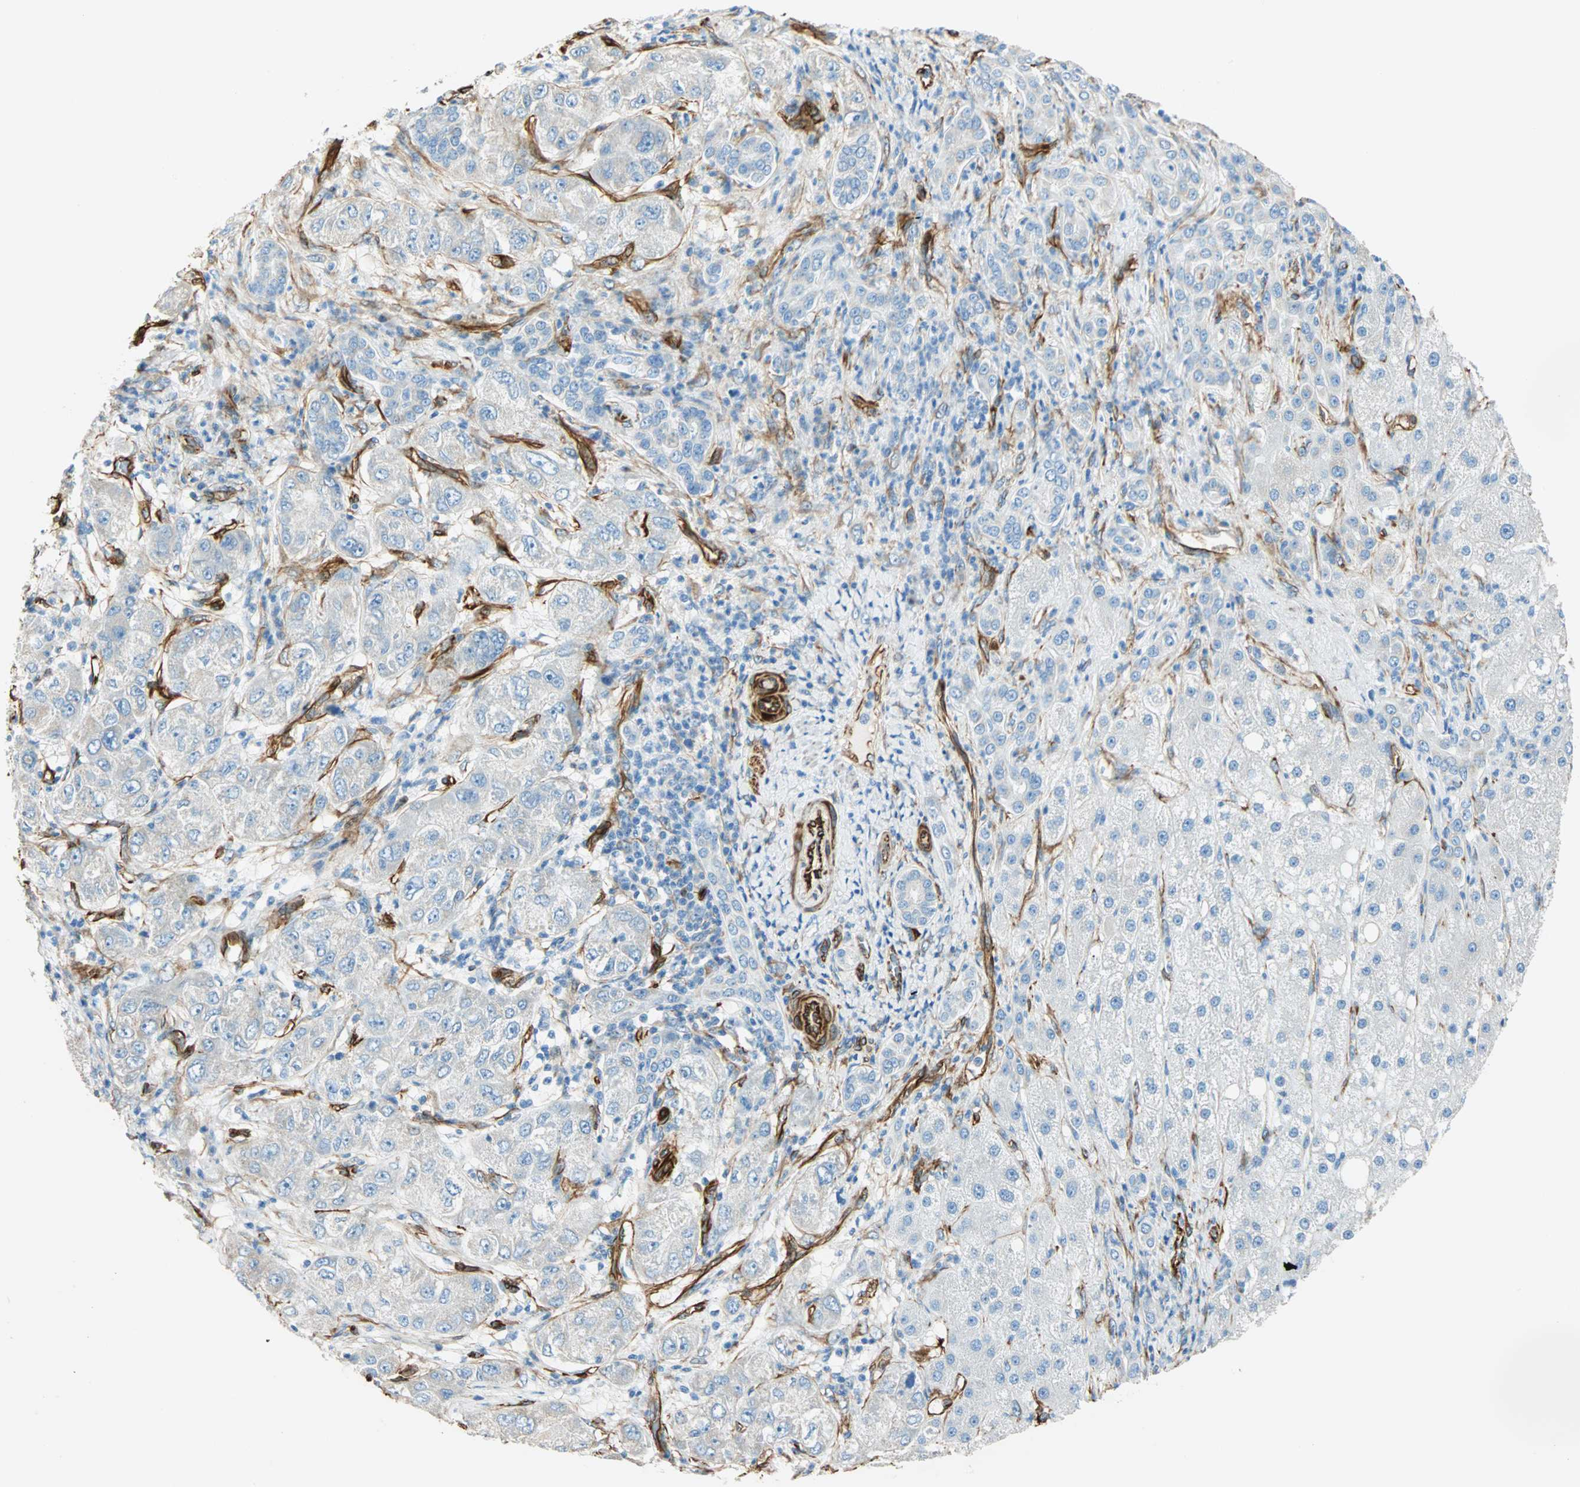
{"staining": {"intensity": "negative", "quantity": "none", "location": "none"}, "tissue": "liver cancer", "cell_type": "Tumor cells", "image_type": "cancer", "snomed": [{"axis": "morphology", "description": "Carcinoma, Hepatocellular, NOS"}, {"axis": "topography", "description": "Liver"}], "caption": "Liver cancer (hepatocellular carcinoma) was stained to show a protein in brown. There is no significant expression in tumor cells.", "gene": "NES", "patient": {"sex": "male", "age": 80}}